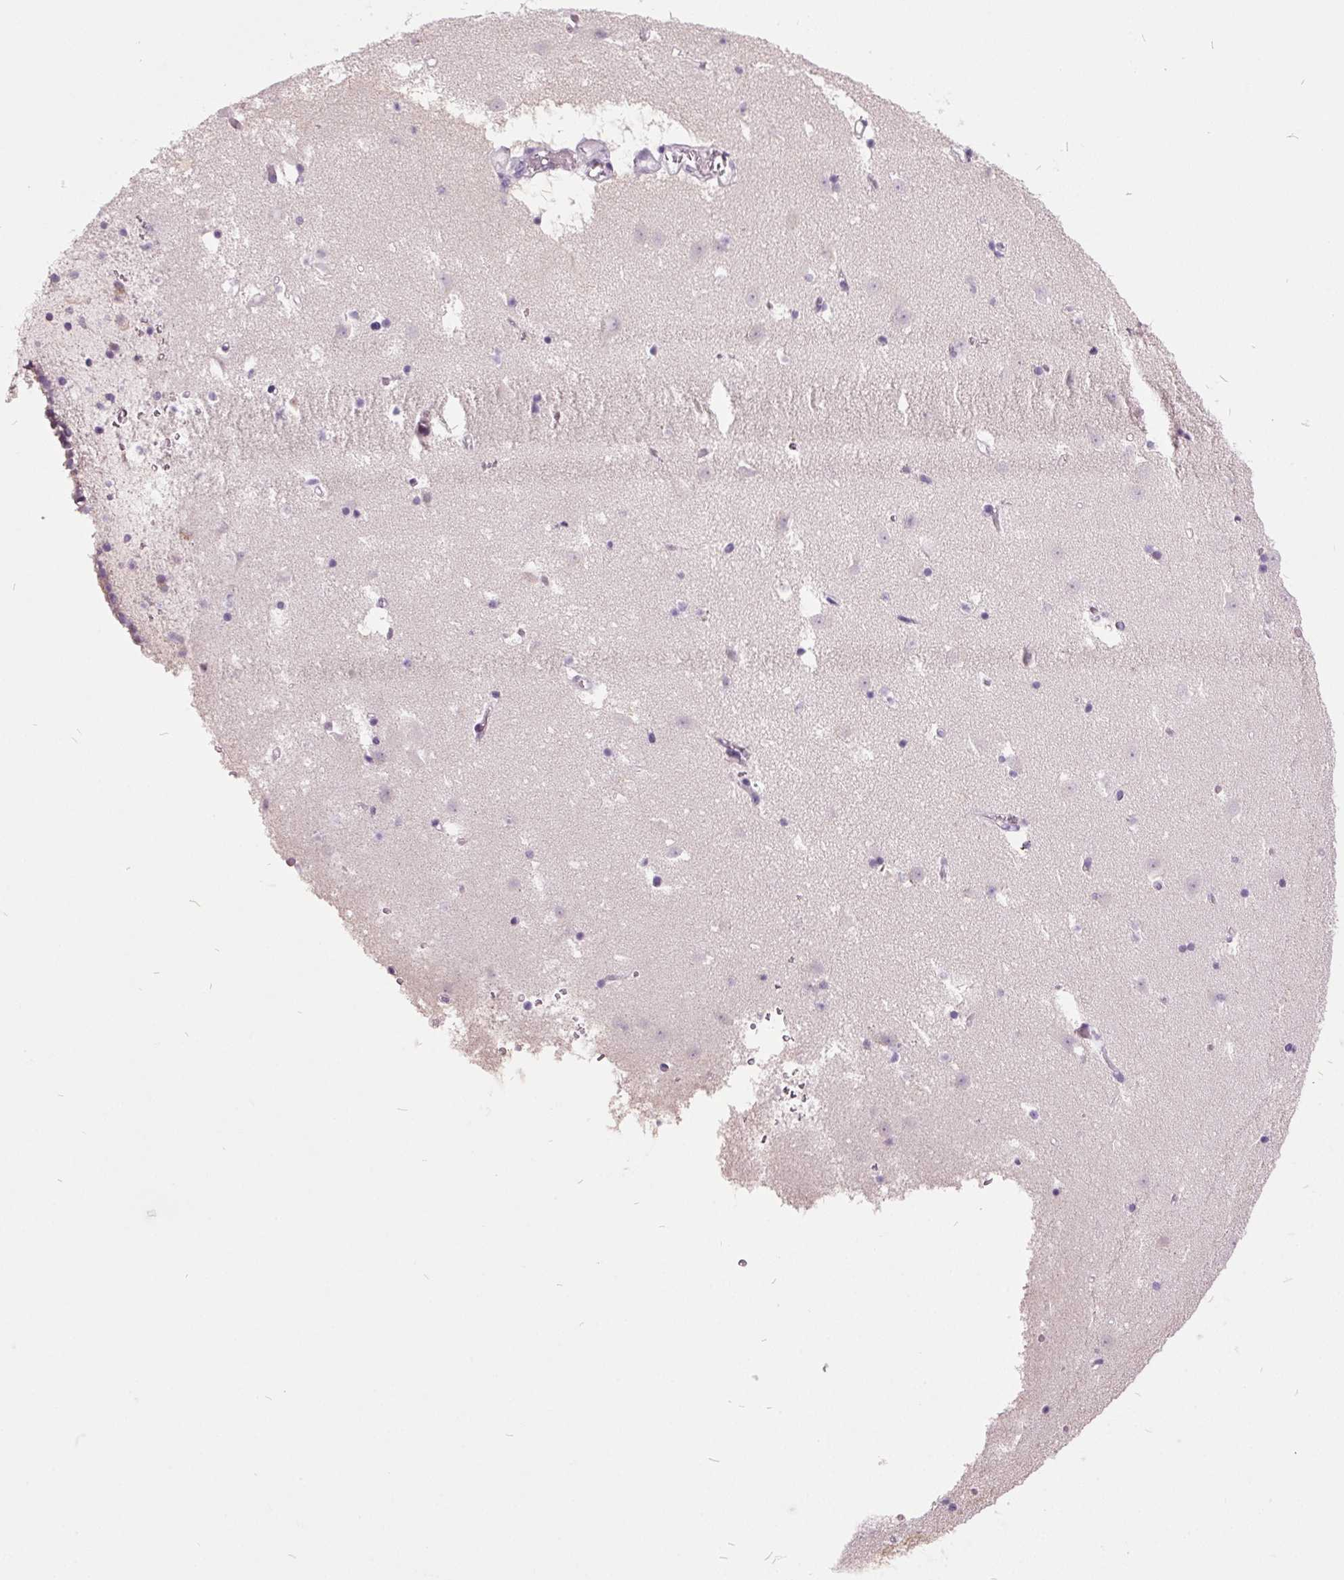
{"staining": {"intensity": "negative", "quantity": "none", "location": "none"}, "tissue": "caudate", "cell_type": "Glial cells", "image_type": "normal", "snomed": [{"axis": "morphology", "description": "Normal tissue, NOS"}, {"axis": "topography", "description": "Lateral ventricle wall"}], "caption": "IHC image of normal human caudate stained for a protein (brown), which exhibits no expression in glial cells.", "gene": "ODAD2", "patient": {"sex": "female", "age": 42}}